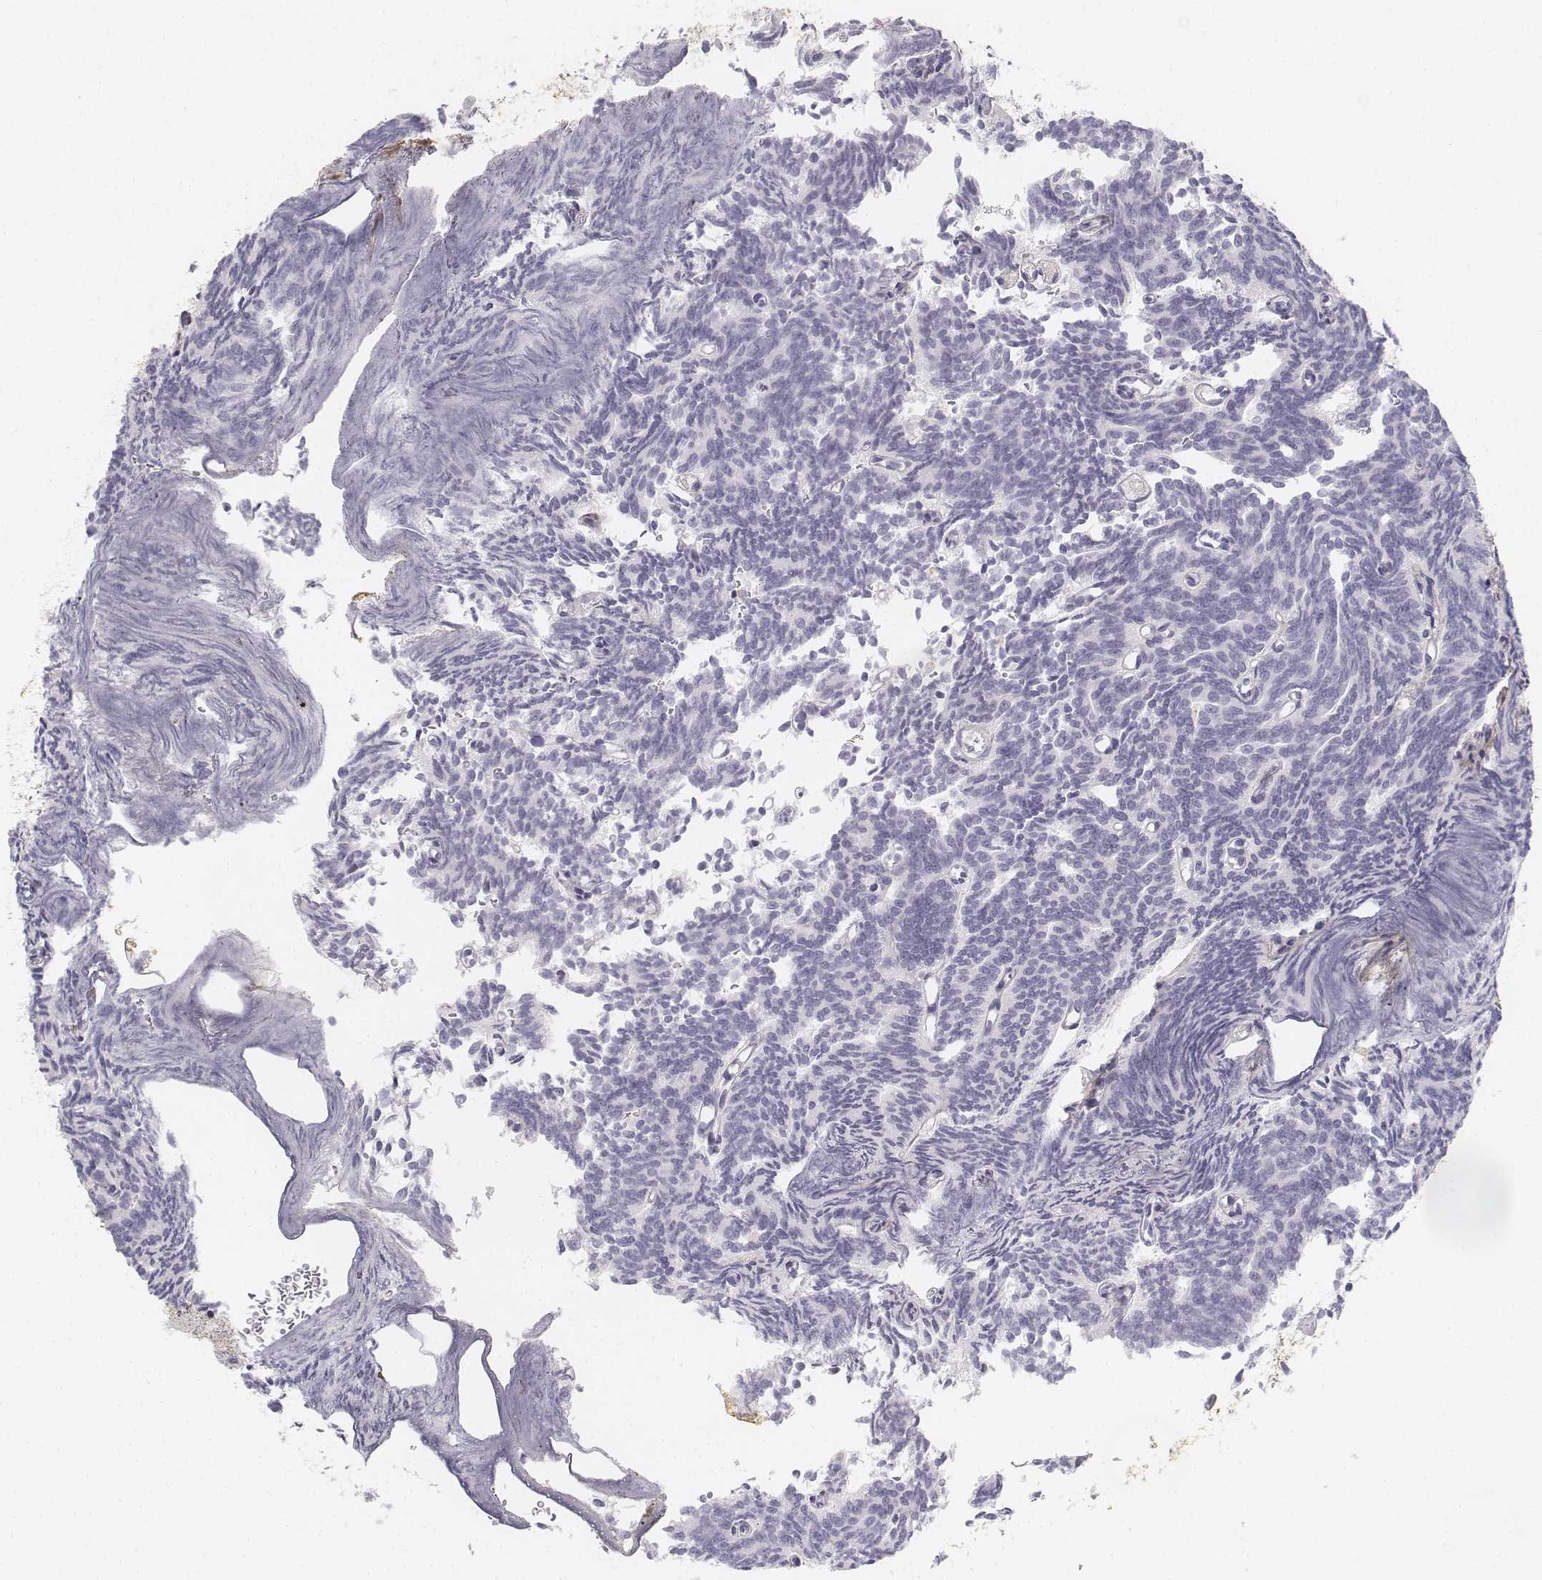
{"staining": {"intensity": "negative", "quantity": "none", "location": "none"}, "tissue": "prostate cancer", "cell_type": "Tumor cells", "image_type": "cancer", "snomed": [{"axis": "morphology", "description": "Adenocarcinoma, High grade"}, {"axis": "topography", "description": "Prostate"}], "caption": "This micrograph is of high-grade adenocarcinoma (prostate) stained with IHC to label a protein in brown with the nuclei are counter-stained blue. There is no staining in tumor cells.", "gene": "KRT84", "patient": {"sex": "male", "age": 53}}